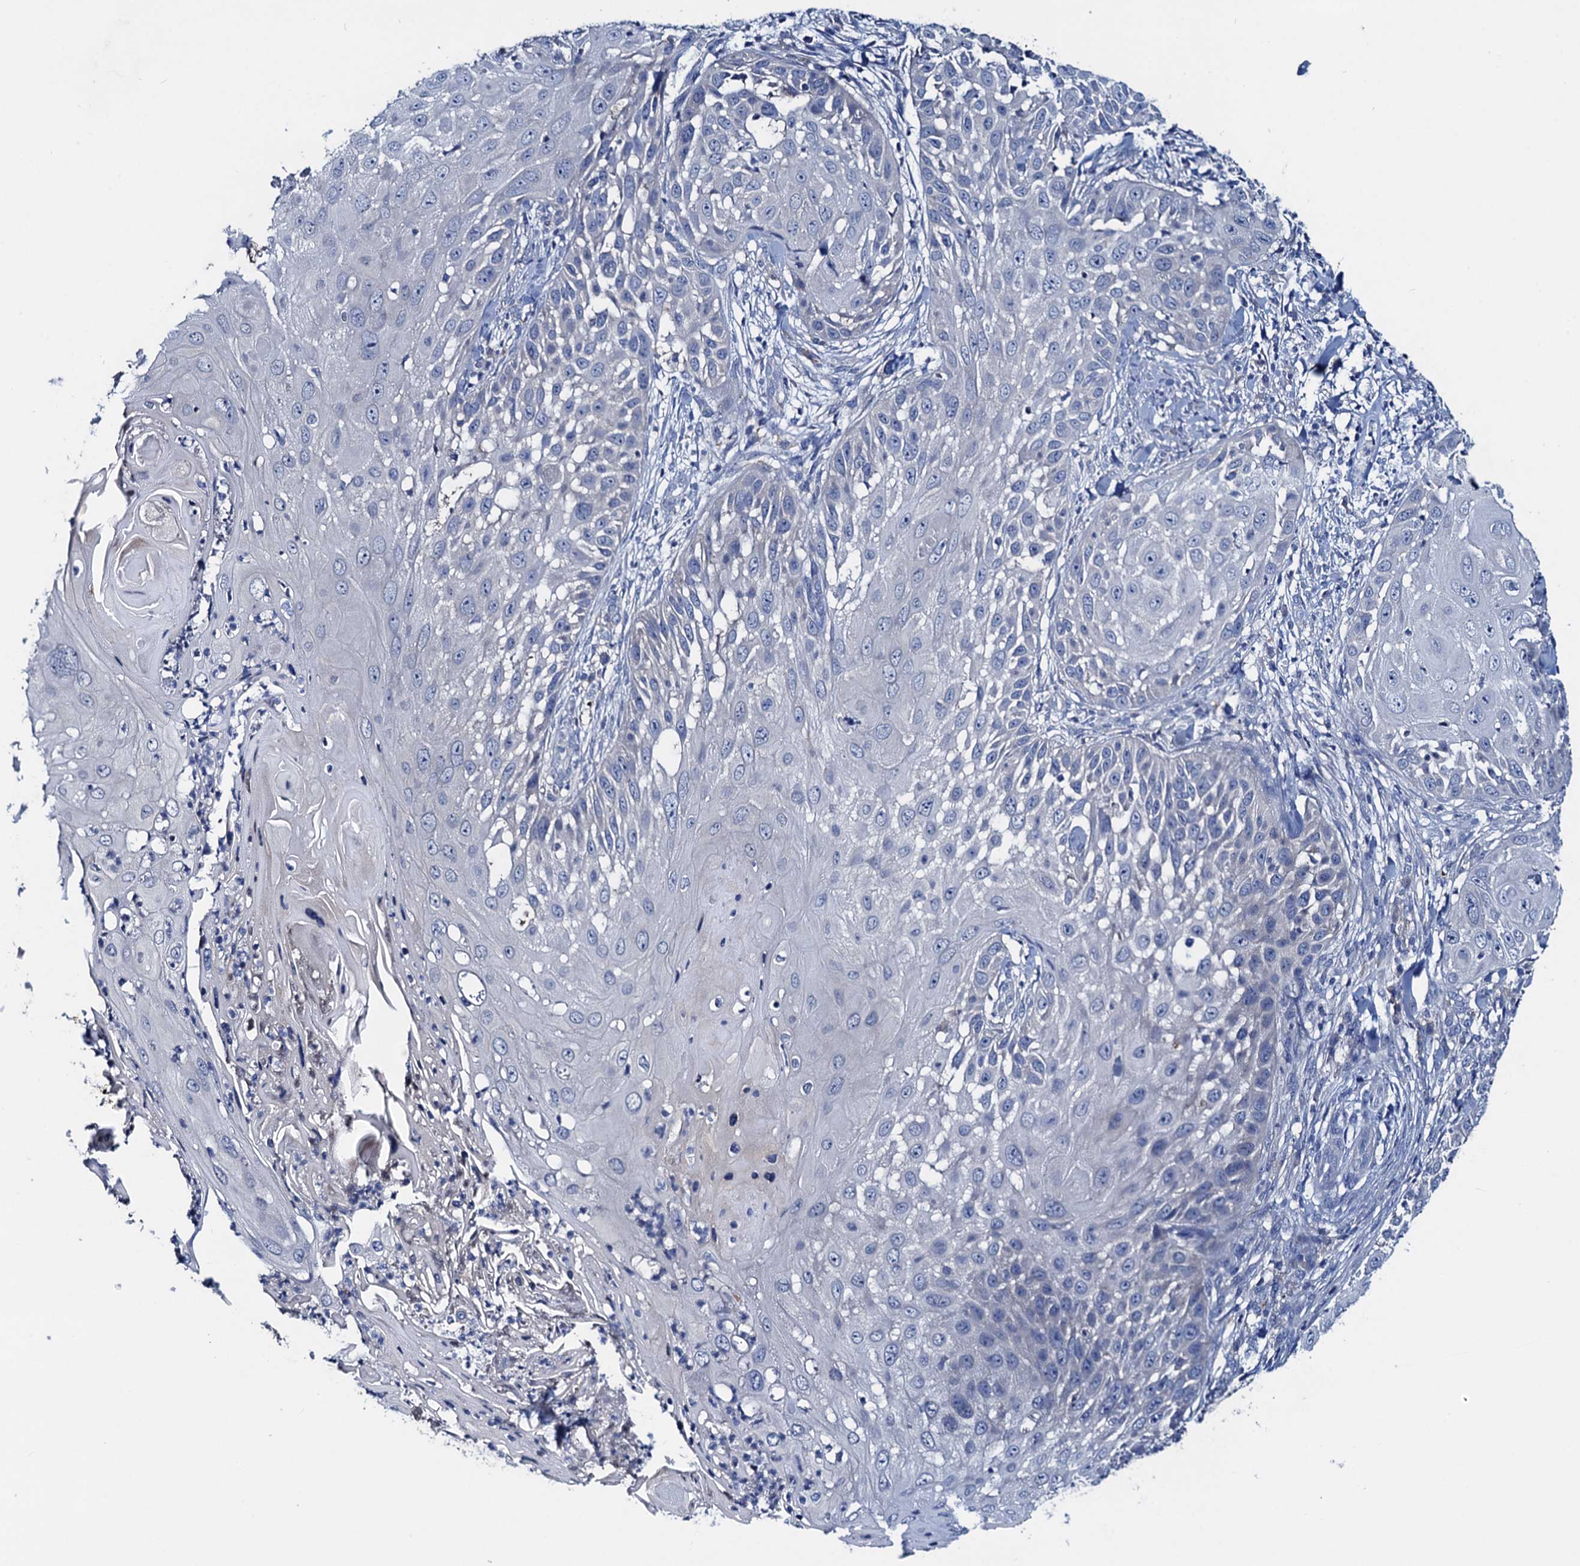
{"staining": {"intensity": "negative", "quantity": "none", "location": "none"}, "tissue": "skin cancer", "cell_type": "Tumor cells", "image_type": "cancer", "snomed": [{"axis": "morphology", "description": "Squamous cell carcinoma, NOS"}, {"axis": "topography", "description": "Skin"}], "caption": "Tumor cells are negative for brown protein staining in skin cancer.", "gene": "RTKN2", "patient": {"sex": "female", "age": 44}}